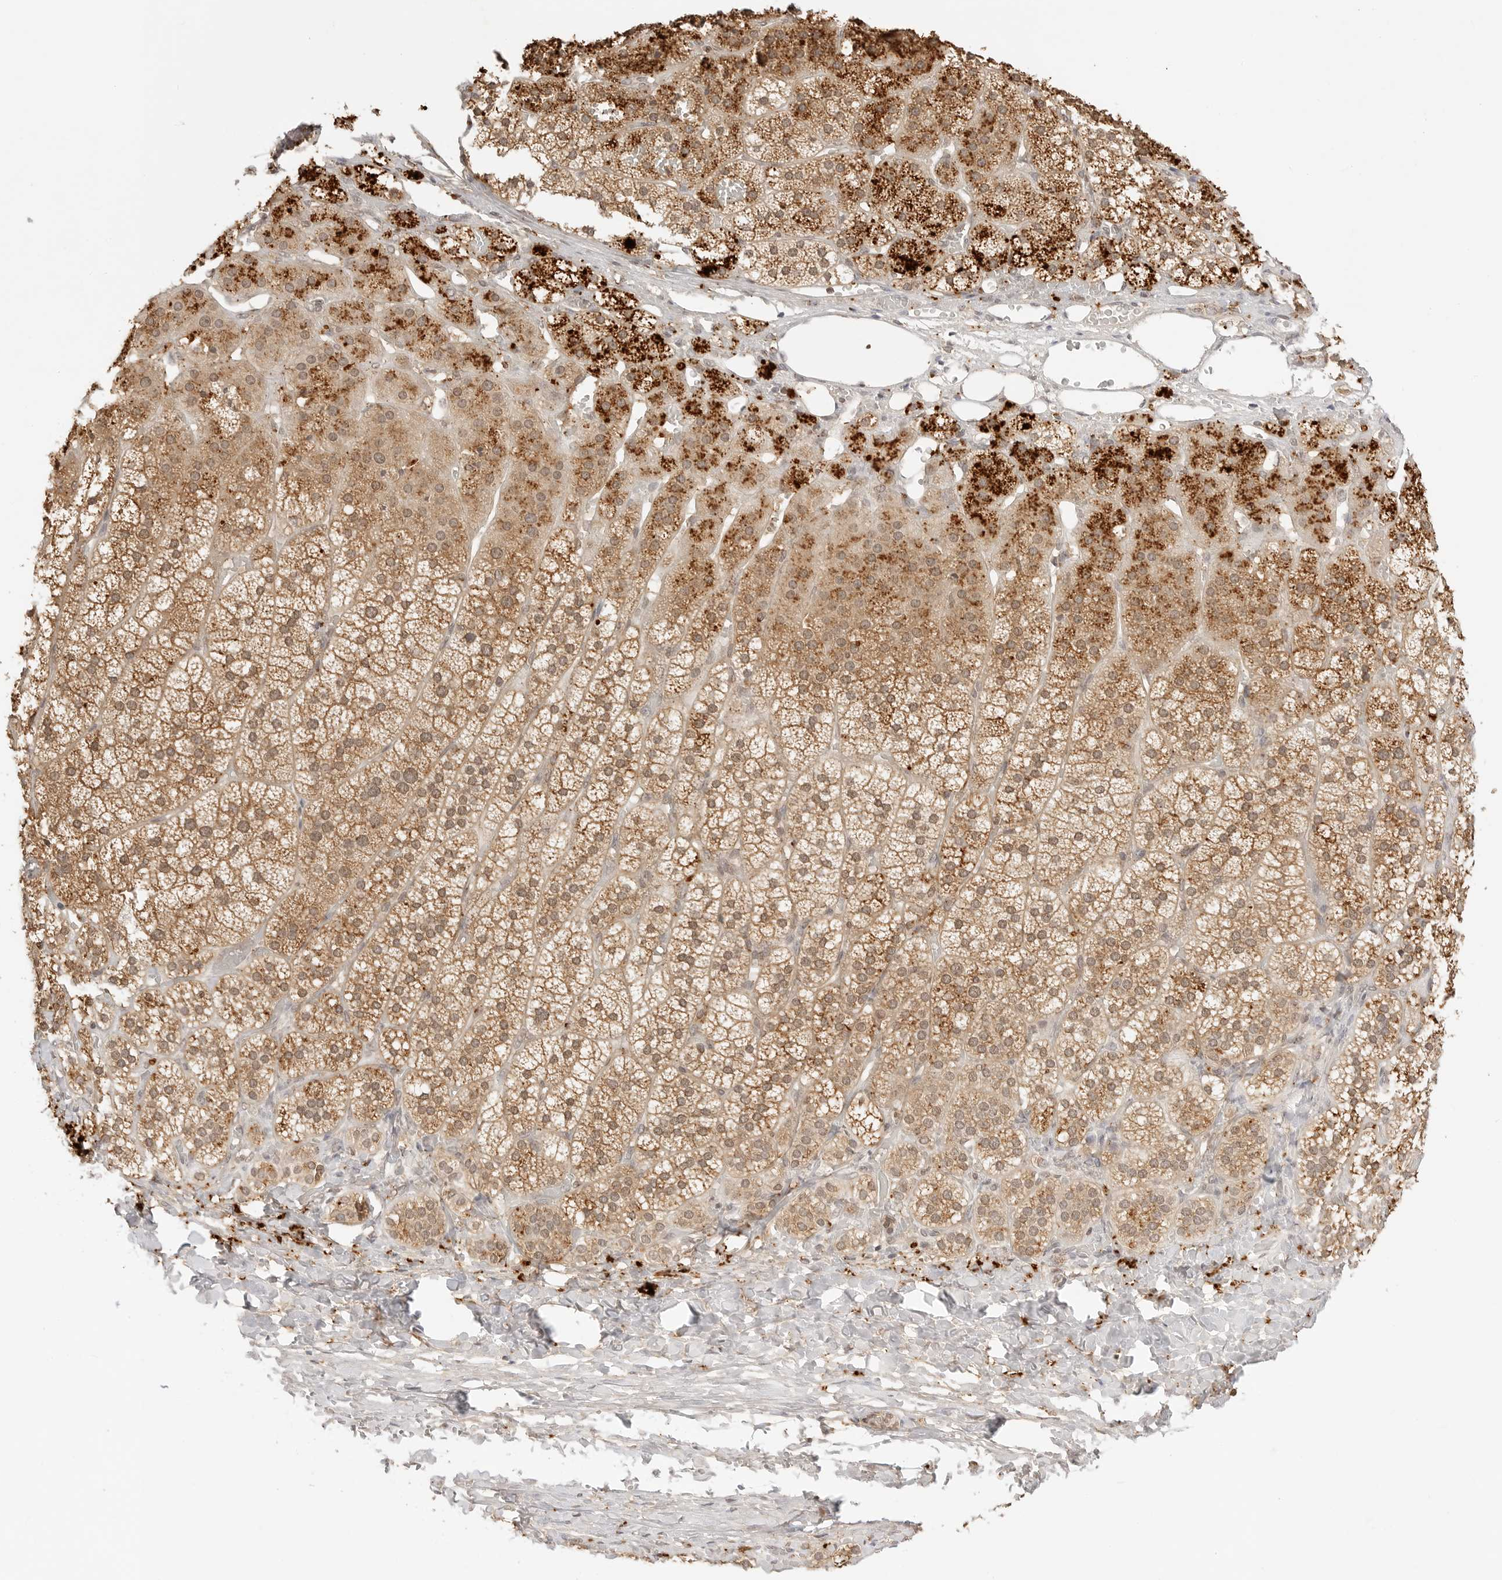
{"staining": {"intensity": "strong", "quantity": ">75%", "location": "cytoplasmic/membranous"}, "tissue": "adrenal gland", "cell_type": "Glandular cells", "image_type": "normal", "snomed": [{"axis": "morphology", "description": "Normal tissue, NOS"}, {"axis": "topography", "description": "Adrenal gland"}], "caption": "Immunohistochemistry (IHC) image of benign adrenal gland: adrenal gland stained using immunohistochemistry (IHC) shows high levels of strong protein expression localized specifically in the cytoplasmic/membranous of glandular cells, appearing as a cytoplasmic/membranous brown color.", "gene": "EPHA1", "patient": {"sex": "female", "age": 44}}